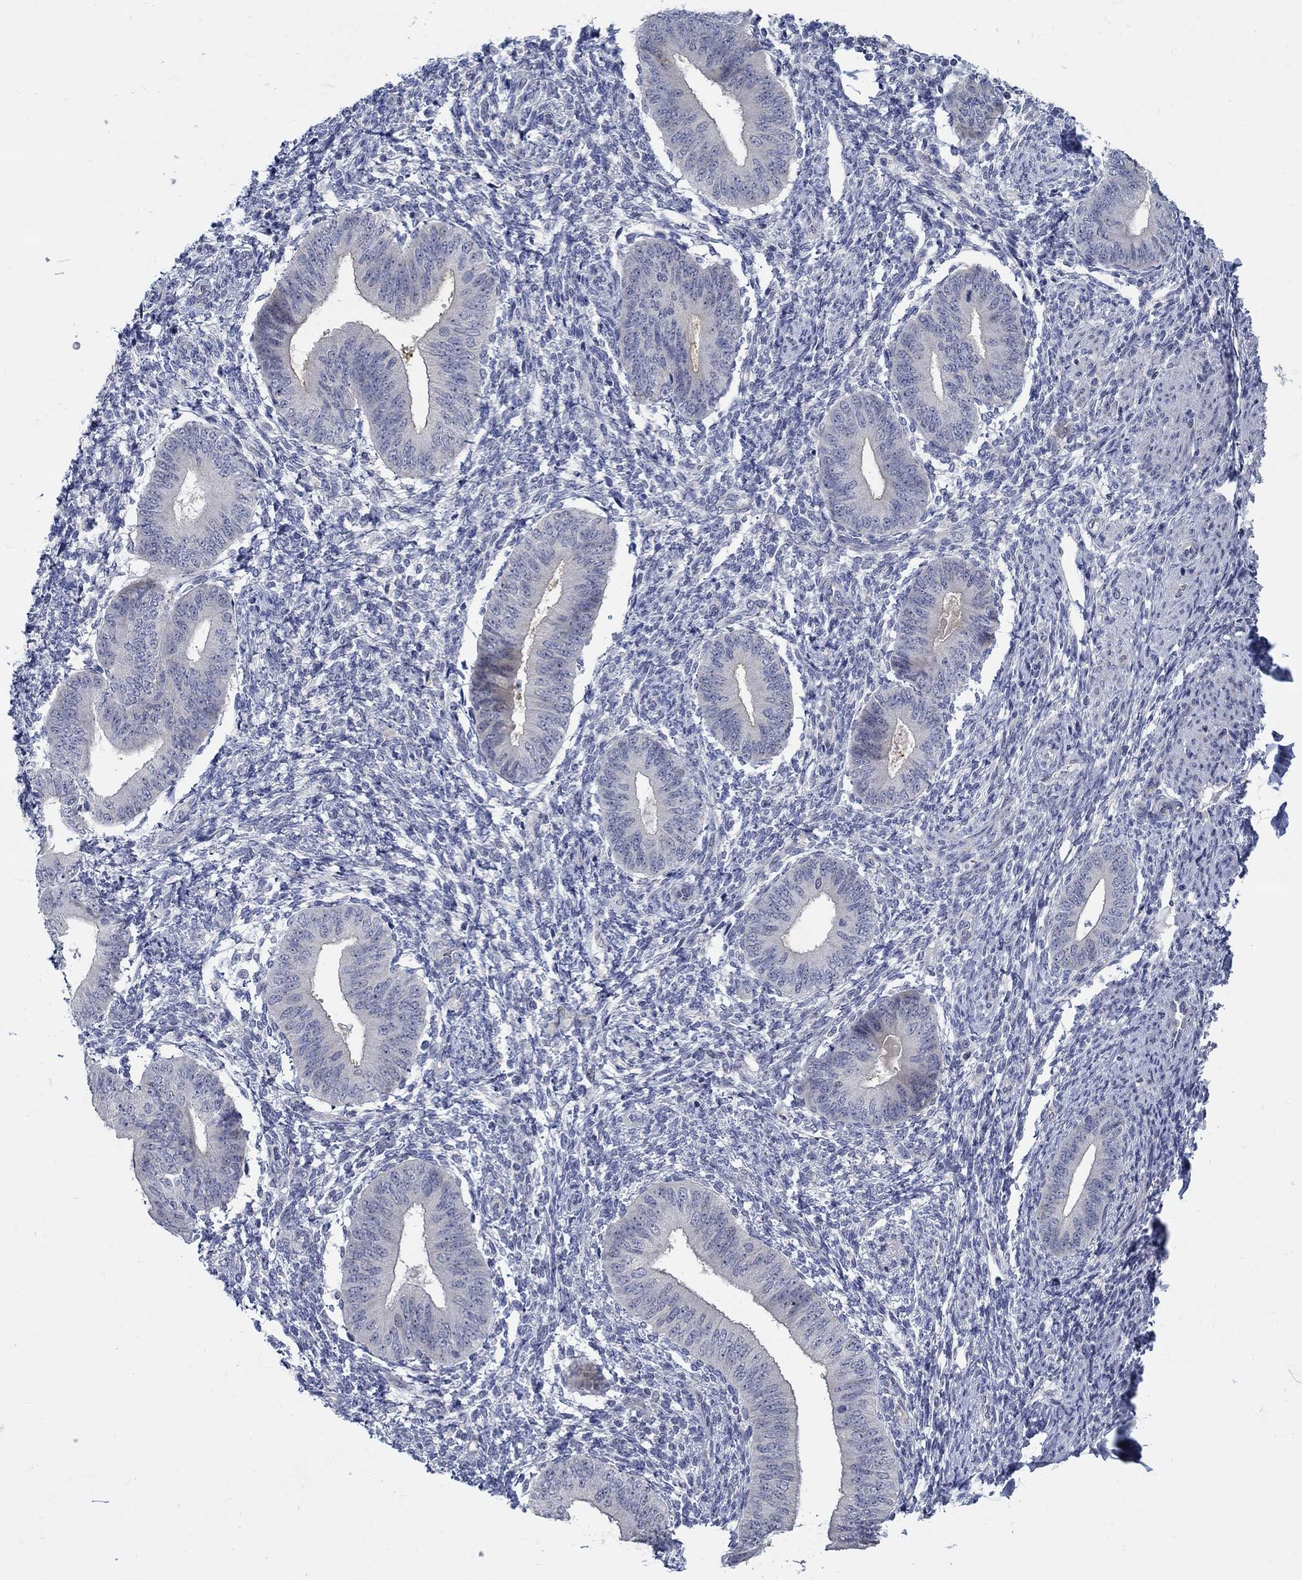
{"staining": {"intensity": "negative", "quantity": "none", "location": "none"}, "tissue": "endometrium", "cell_type": "Cells in endometrial stroma", "image_type": "normal", "snomed": [{"axis": "morphology", "description": "Normal tissue, NOS"}, {"axis": "topography", "description": "Endometrium"}], "caption": "The histopathology image reveals no significant staining in cells in endometrial stroma of endometrium.", "gene": "SMIM18", "patient": {"sex": "female", "age": 47}}